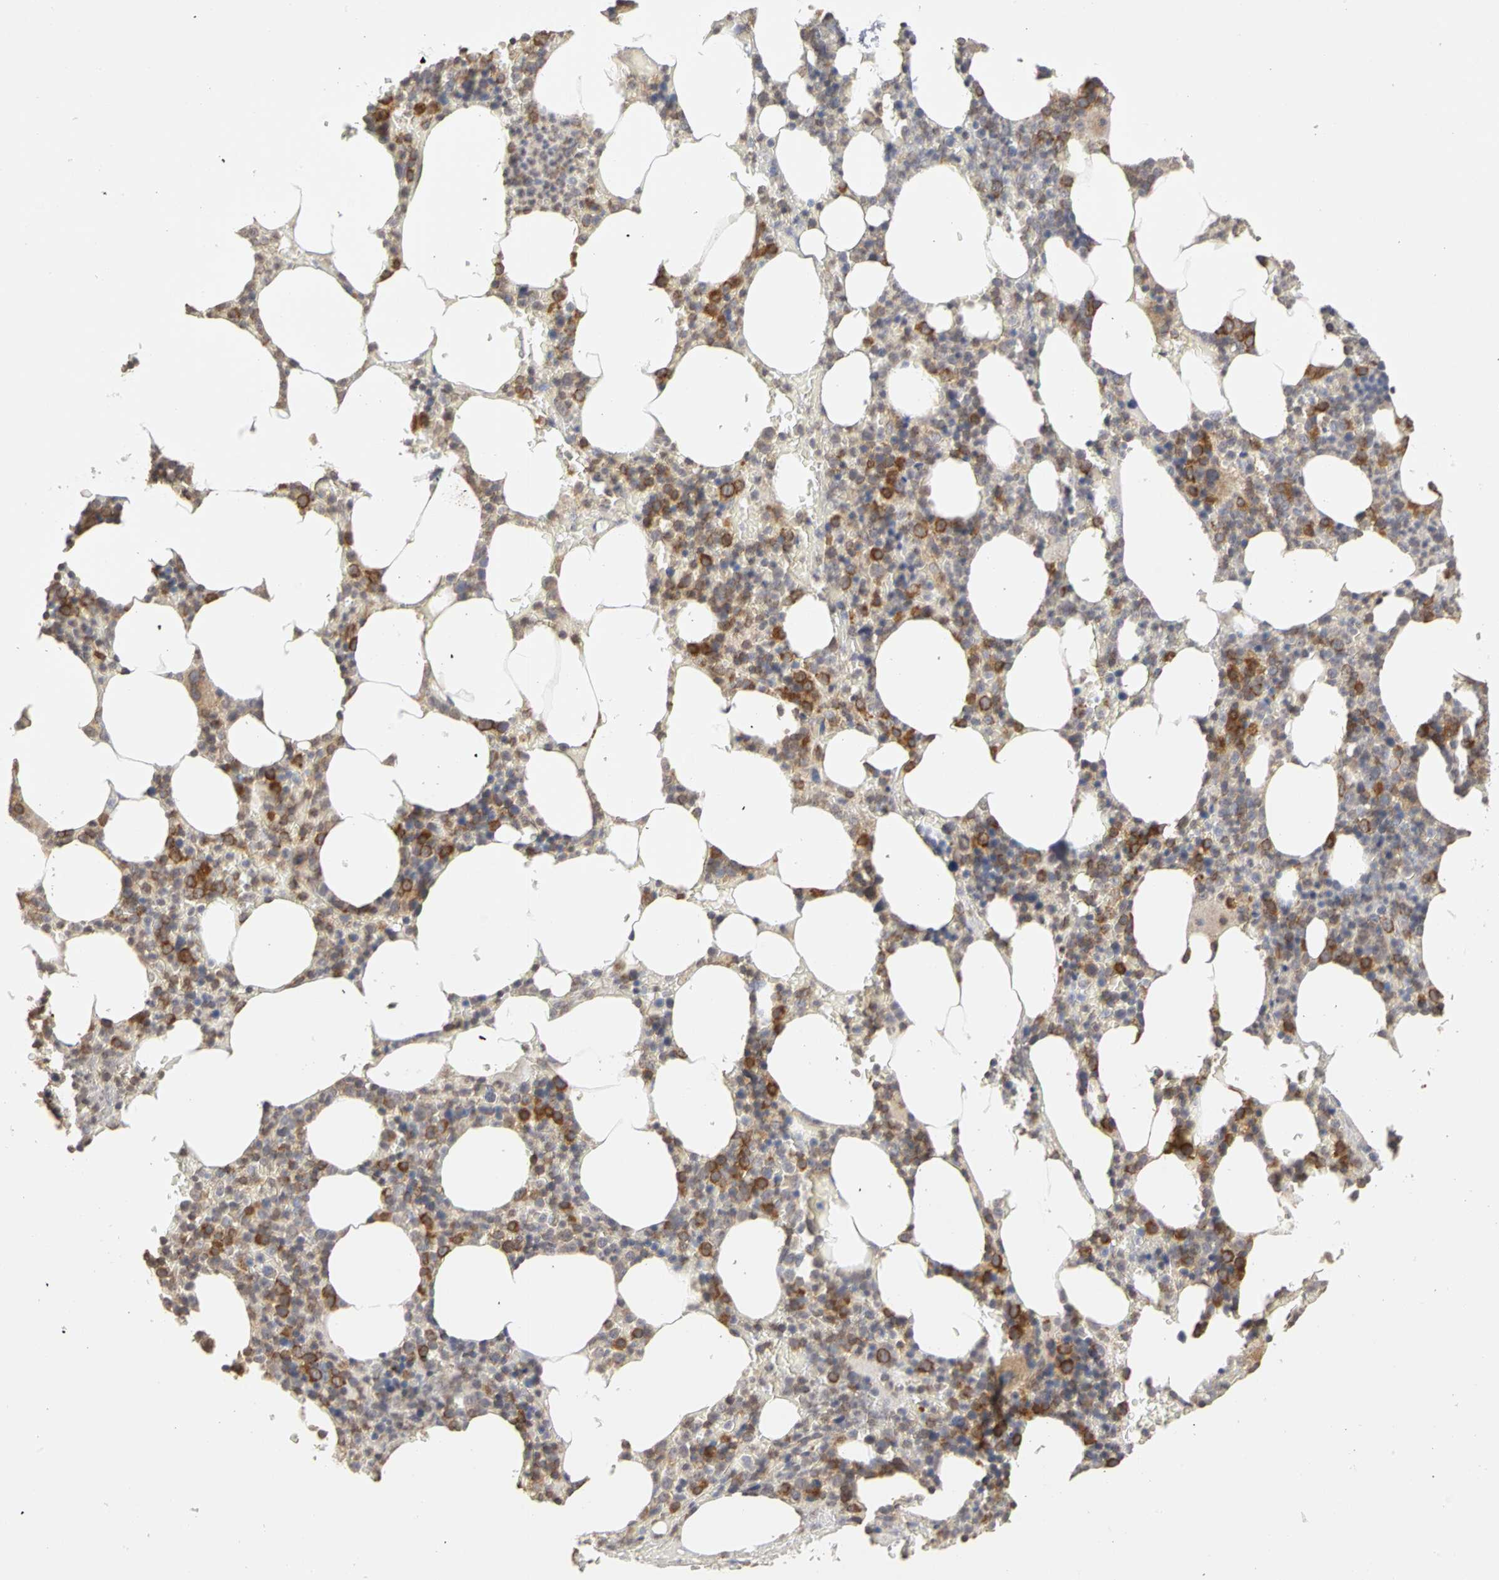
{"staining": {"intensity": "moderate", "quantity": "25%-75%", "location": "cytoplasmic/membranous"}, "tissue": "bone marrow", "cell_type": "Hematopoietic cells", "image_type": "normal", "snomed": [{"axis": "morphology", "description": "Normal tissue, NOS"}, {"axis": "topography", "description": "Bone marrow"}], "caption": "Immunohistochemistry (IHC) histopathology image of normal bone marrow: bone marrow stained using immunohistochemistry shows medium levels of moderate protein expression localized specifically in the cytoplasmic/membranous of hematopoietic cells, appearing as a cytoplasmic/membranous brown color.", "gene": "IRAK1", "patient": {"sex": "female", "age": 66}}